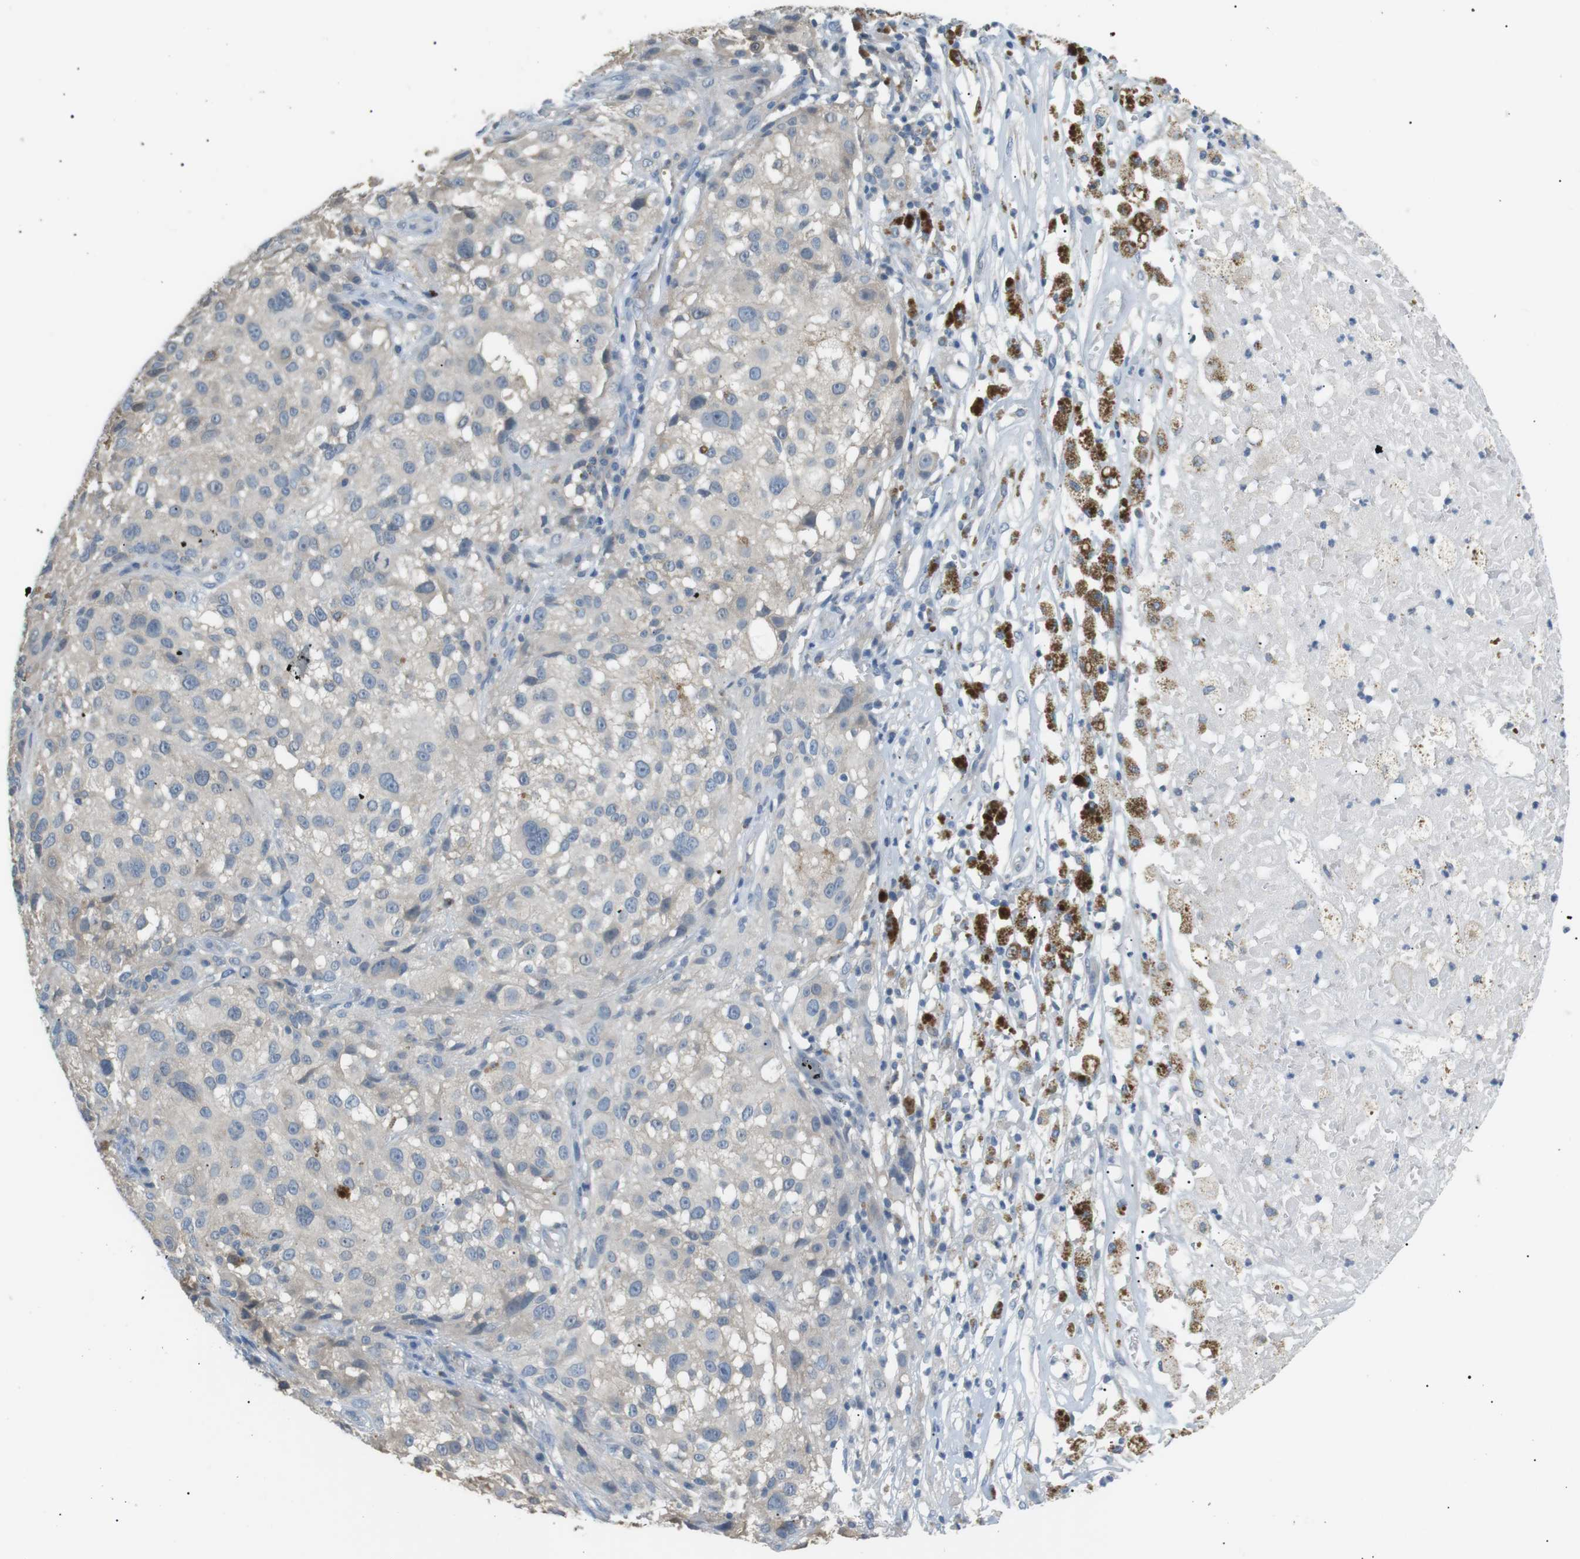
{"staining": {"intensity": "negative", "quantity": "none", "location": "none"}, "tissue": "melanoma", "cell_type": "Tumor cells", "image_type": "cancer", "snomed": [{"axis": "morphology", "description": "Necrosis, NOS"}, {"axis": "morphology", "description": "Malignant melanoma, NOS"}, {"axis": "topography", "description": "Skin"}], "caption": "IHC of melanoma shows no positivity in tumor cells.", "gene": "CDH26", "patient": {"sex": "female", "age": 87}}